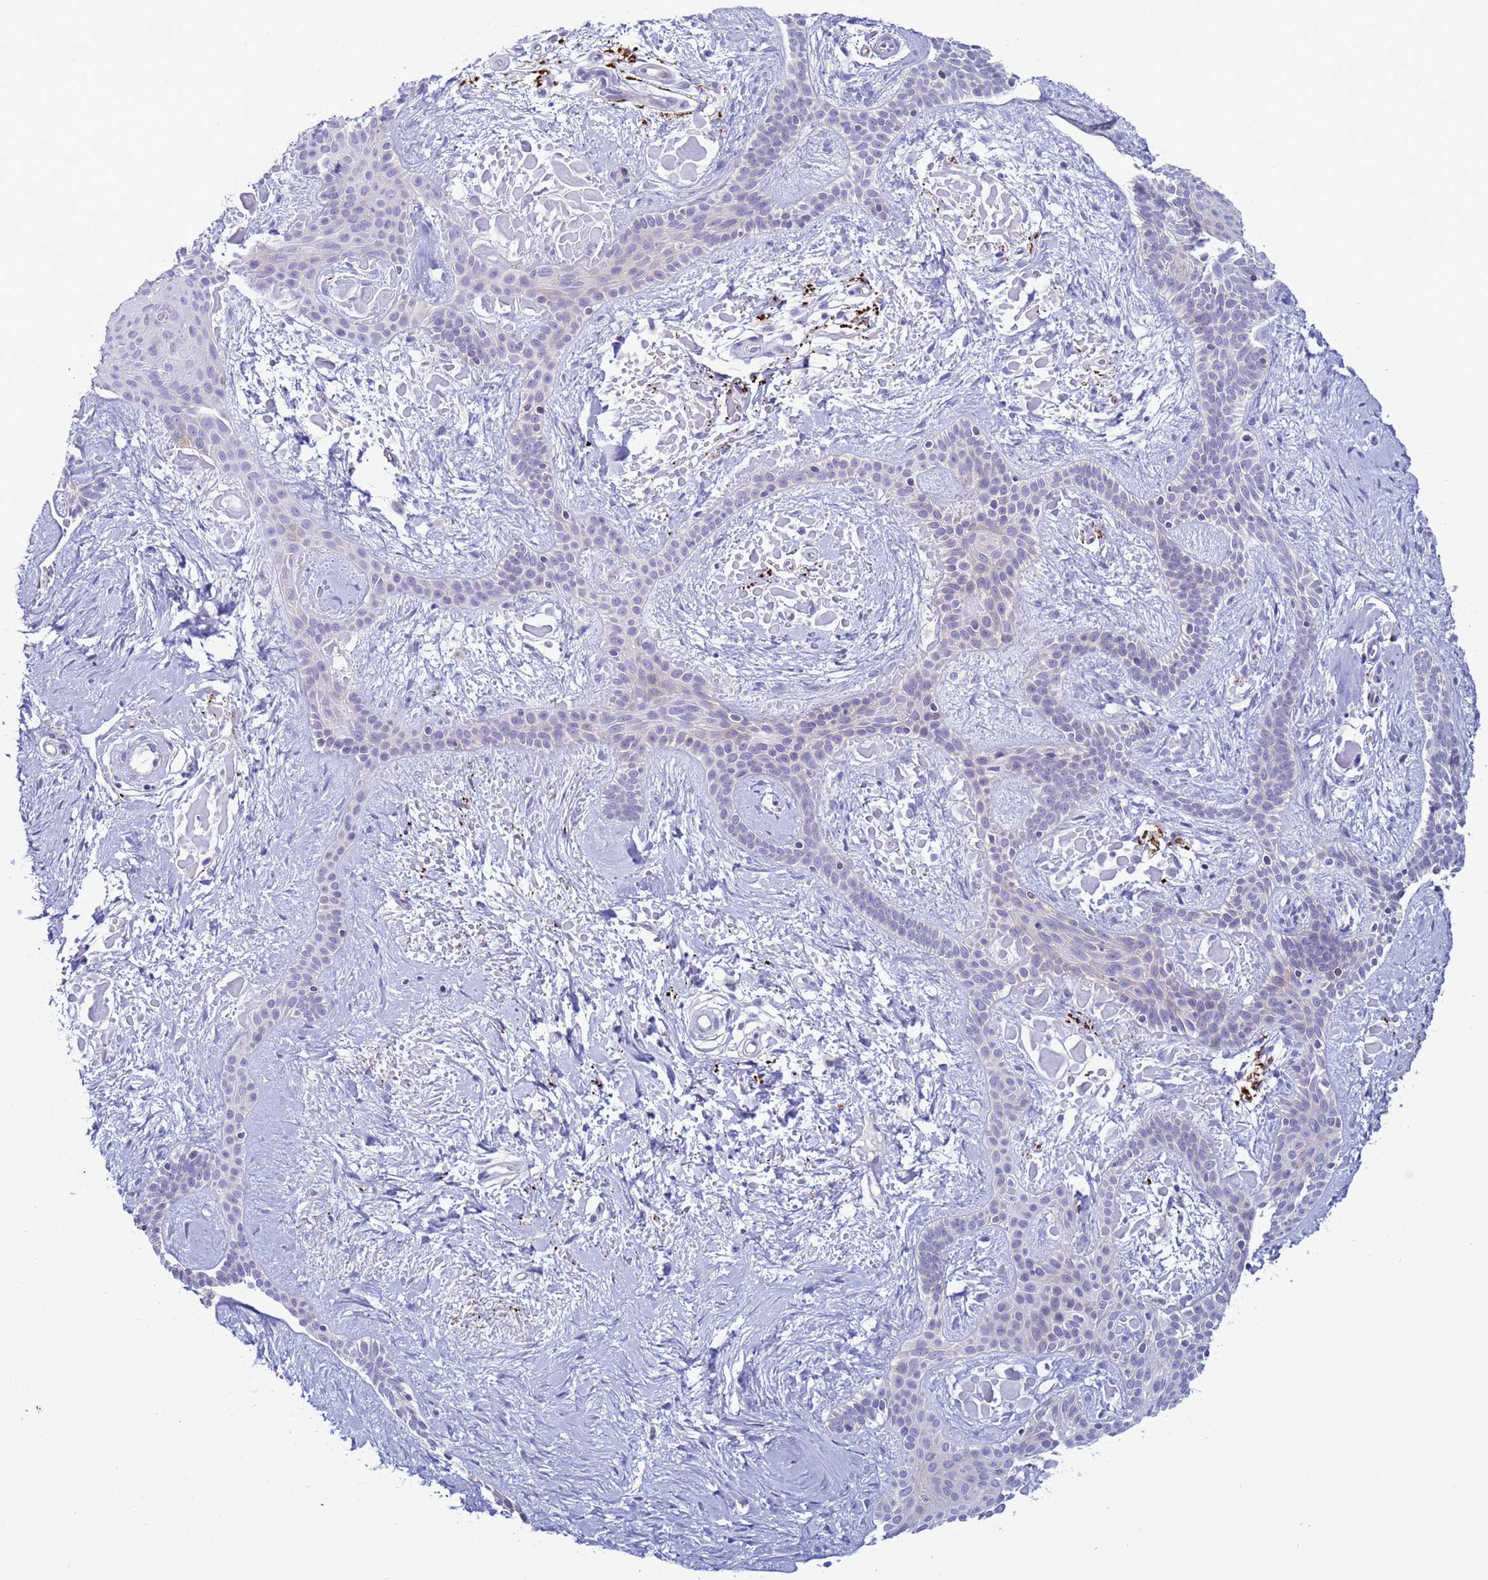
{"staining": {"intensity": "negative", "quantity": "none", "location": "none"}, "tissue": "skin cancer", "cell_type": "Tumor cells", "image_type": "cancer", "snomed": [{"axis": "morphology", "description": "Basal cell carcinoma"}, {"axis": "topography", "description": "Skin"}], "caption": "Immunohistochemical staining of human basal cell carcinoma (skin) displays no significant expression in tumor cells.", "gene": "ABHD17B", "patient": {"sex": "male", "age": 78}}